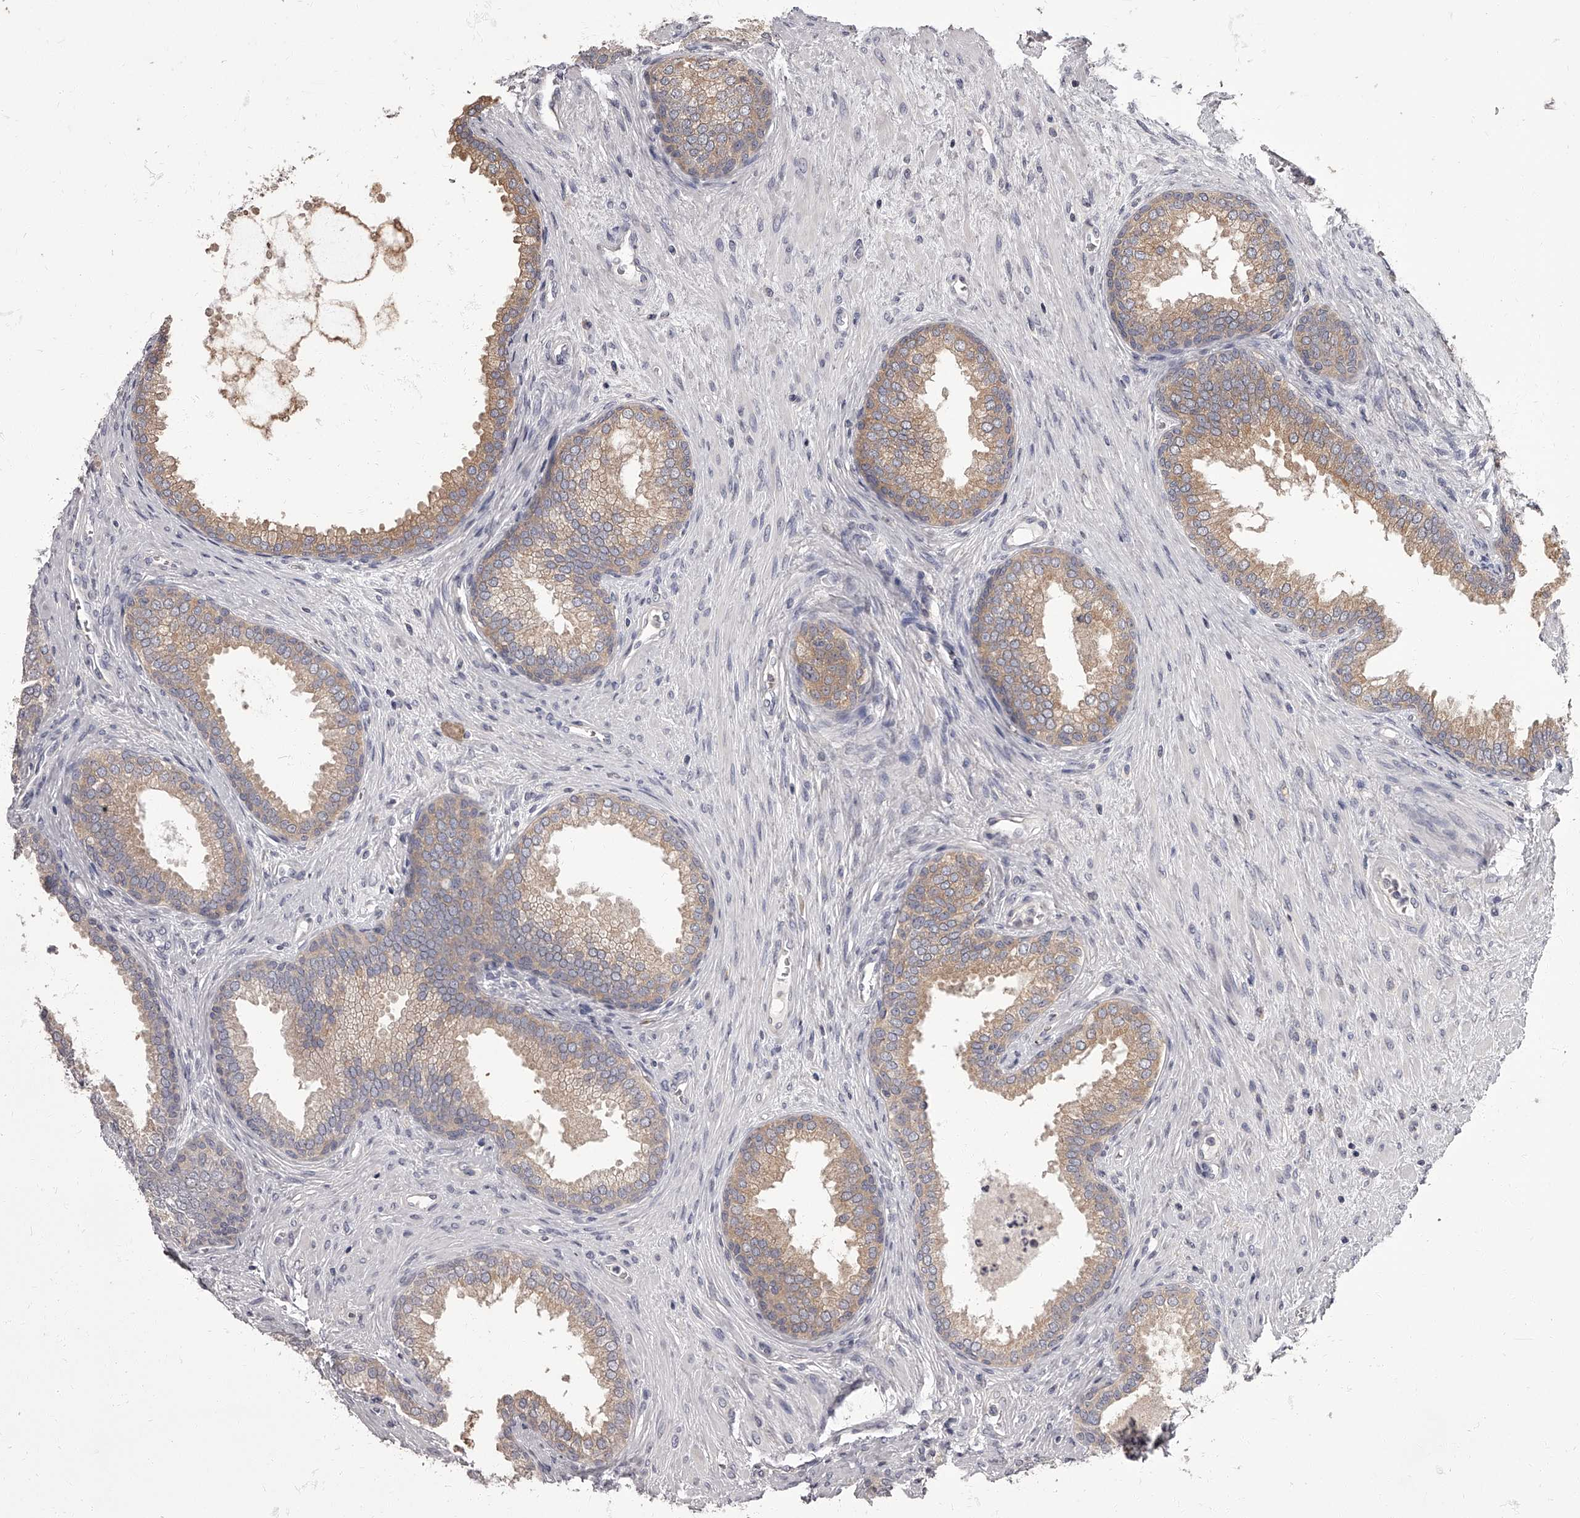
{"staining": {"intensity": "weak", "quantity": "25%-75%", "location": "cytoplasmic/membranous"}, "tissue": "prostate", "cell_type": "Glandular cells", "image_type": "normal", "snomed": [{"axis": "morphology", "description": "Normal tissue, NOS"}, {"axis": "topography", "description": "Prostate"}], "caption": "Benign prostate exhibits weak cytoplasmic/membranous expression in about 25%-75% of glandular cells.", "gene": "APEH", "patient": {"sex": "male", "age": 76}}